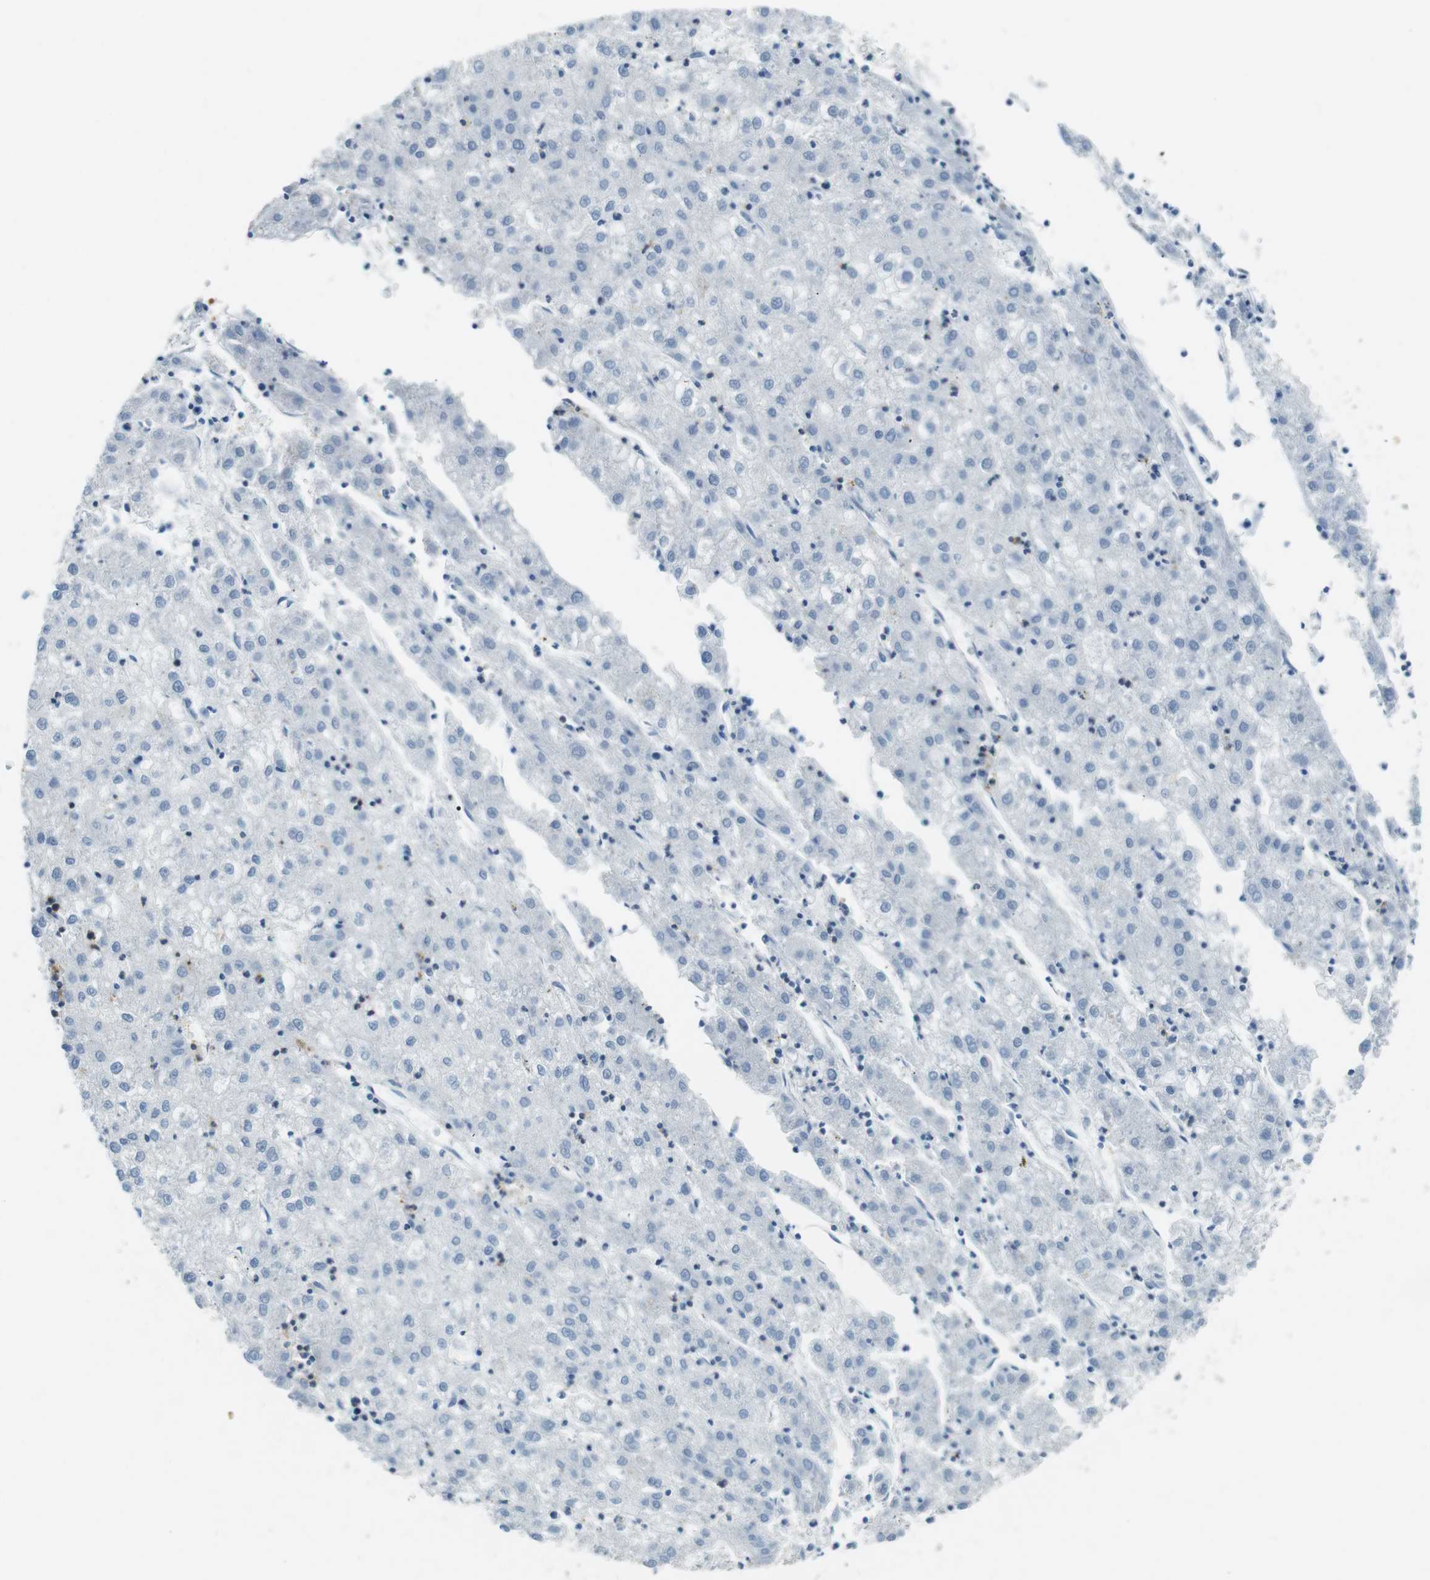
{"staining": {"intensity": "negative", "quantity": "none", "location": "none"}, "tissue": "liver cancer", "cell_type": "Tumor cells", "image_type": "cancer", "snomed": [{"axis": "morphology", "description": "Carcinoma, Hepatocellular, NOS"}, {"axis": "topography", "description": "Liver"}], "caption": "The IHC histopathology image has no significant staining in tumor cells of liver cancer (hepatocellular carcinoma) tissue.", "gene": "LAT", "patient": {"sex": "male", "age": 72}}